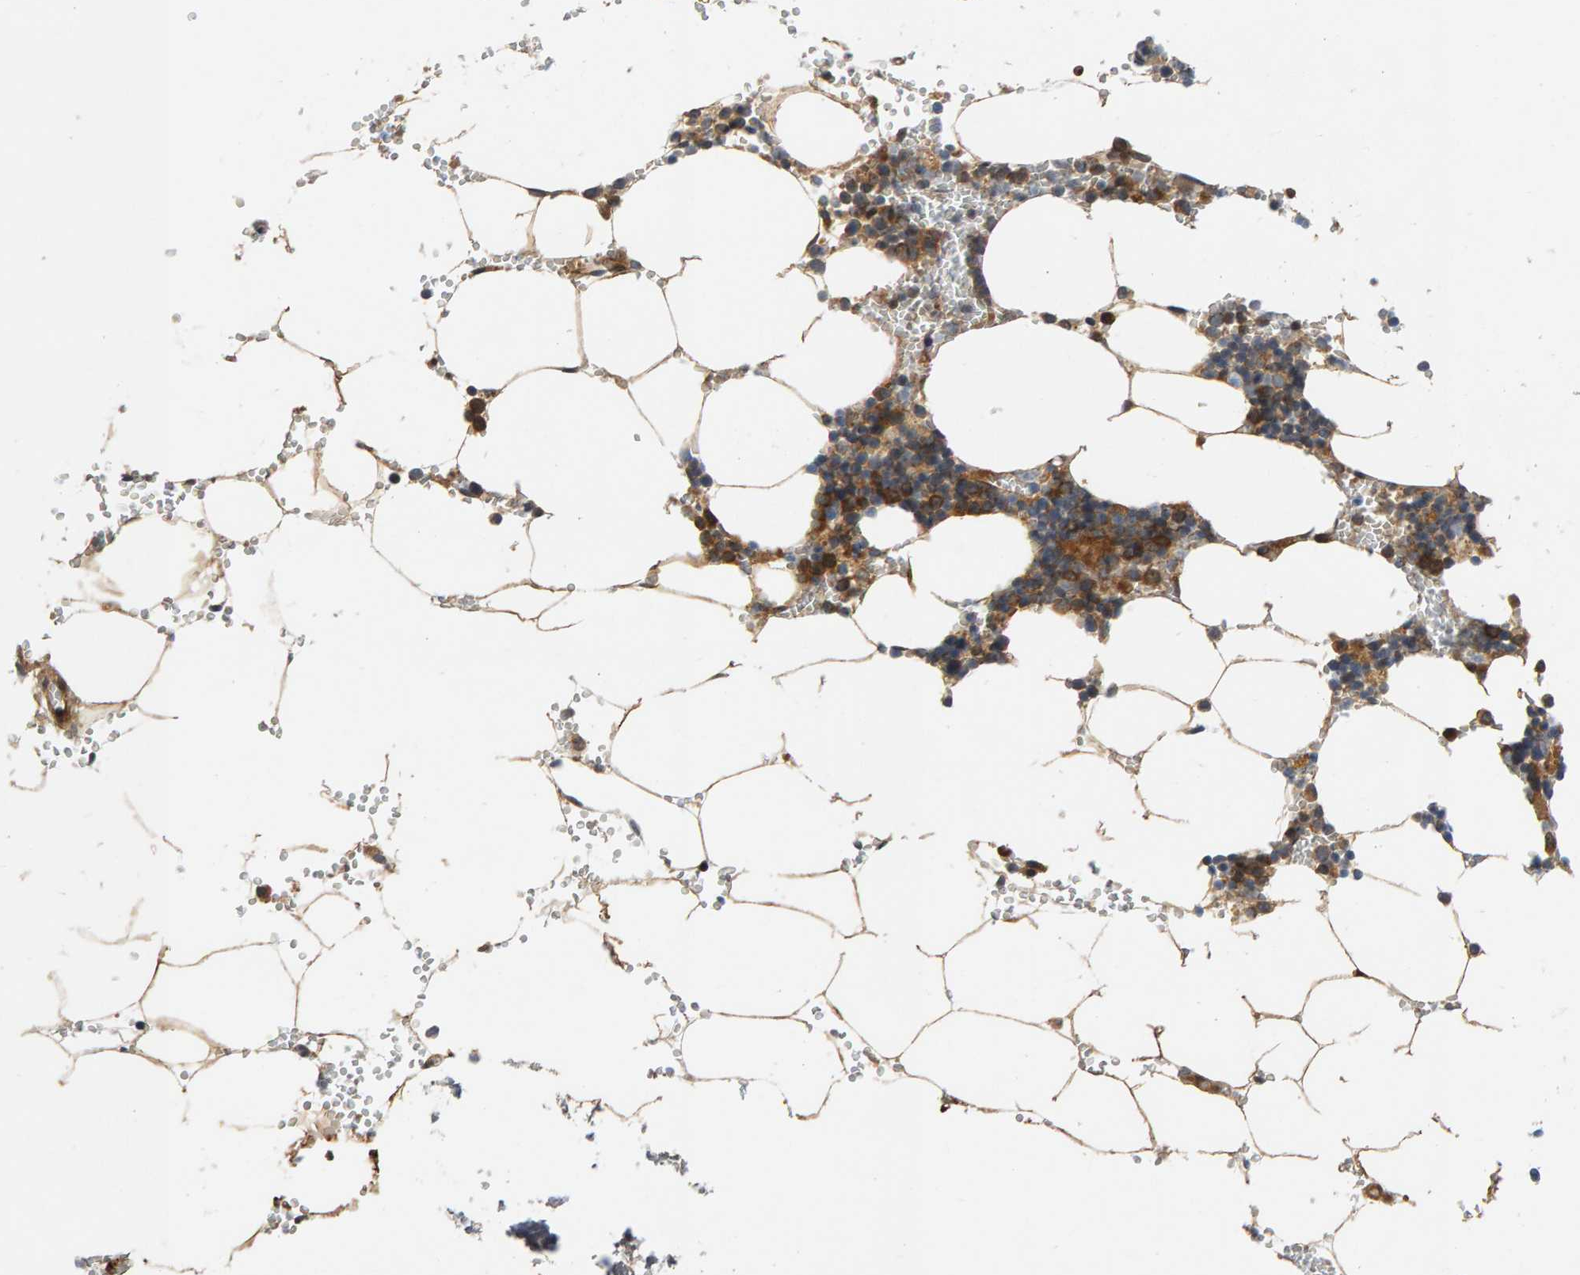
{"staining": {"intensity": "strong", "quantity": "25%-75%", "location": "cytoplasmic/membranous"}, "tissue": "bone marrow", "cell_type": "Hematopoietic cells", "image_type": "normal", "snomed": [{"axis": "morphology", "description": "Normal tissue, NOS"}, {"axis": "topography", "description": "Bone marrow"}], "caption": "Brown immunohistochemical staining in normal human bone marrow demonstrates strong cytoplasmic/membranous expression in approximately 25%-75% of hematopoietic cells.", "gene": "BAHCC1", "patient": {"sex": "male", "age": 70}}